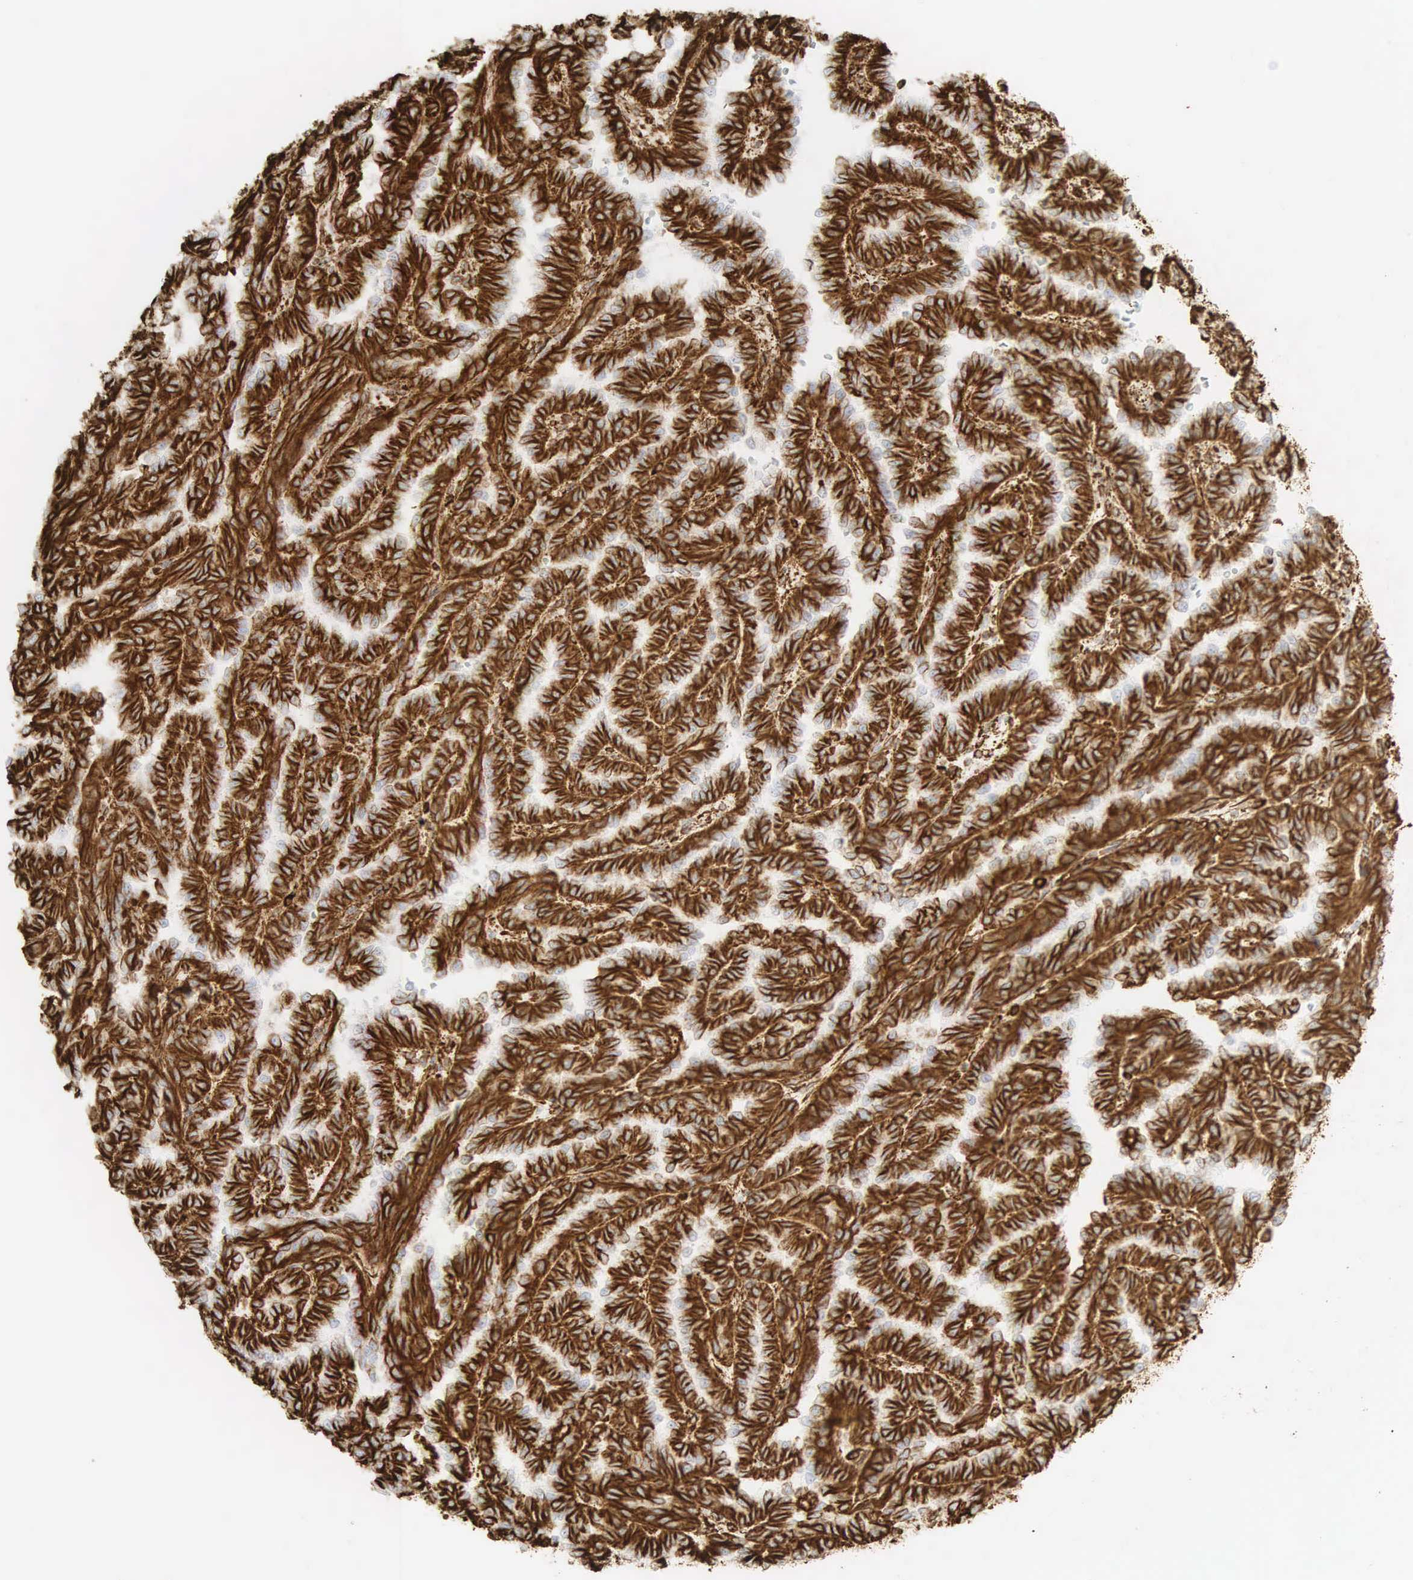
{"staining": {"intensity": "strong", "quantity": ">75%", "location": "cytoplasmic/membranous"}, "tissue": "renal cancer", "cell_type": "Tumor cells", "image_type": "cancer", "snomed": [{"axis": "morphology", "description": "Inflammation, NOS"}, {"axis": "morphology", "description": "Adenocarcinoma, NOS"}, {"axis": "topography", "description": "Kidney"}], "caption": "A photomicrograph of renal cancer (adenocarcinoma) stained for a protein displays strong cytoplasmic/membranous brown staining in tumor cells. (DAB (3,3'-diaminobenzidine) = brown stain, brightfield microscopy at high magnification).", "gene": "VIM", "patient": {"sex": "male", "age": 68}}